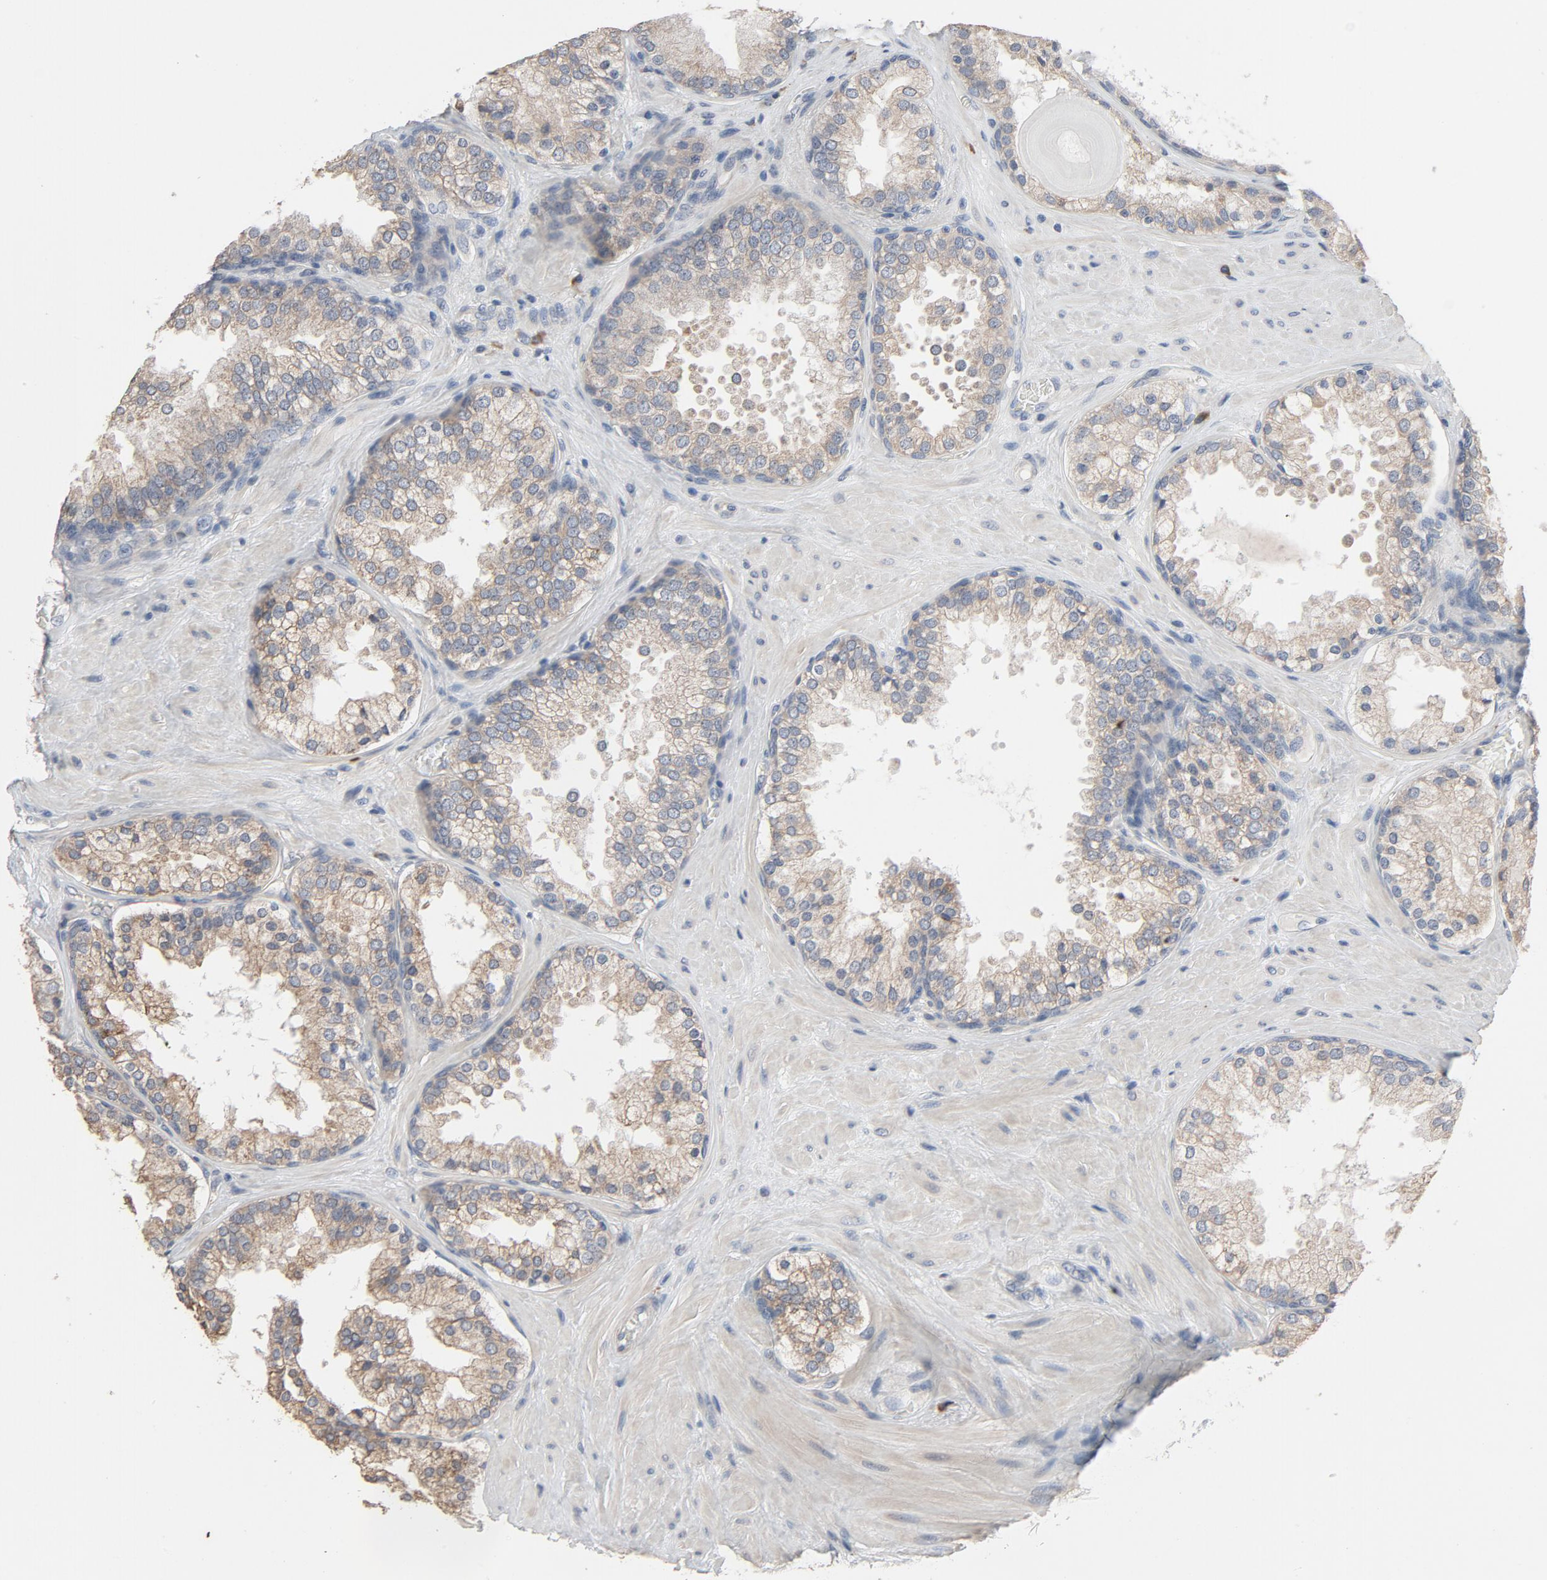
{"staining": {"intensity": "moderate", "quantity": ">75%", "location": "cytoplasmic/membranous"}, "tissue": "prostate cancer", "cell_type": "Tumor cells", "image_type": "cancer", "snomed": [{"axis": "morphology", "description": "Adenocarcinoma, High grade"}, {"axis": "topography", "description": "Prostate"}], "caption": "Brown immunohistochemical staining in human prostate high-grade adenocarcinoma displays moderate cytoplasmic/membranous positivity in approximately >75% of tumor cells. (IHC, brightfield microscopy, high magnification).", "gene": "TLR4", "patient": {"sex": "male", "age": 70}}